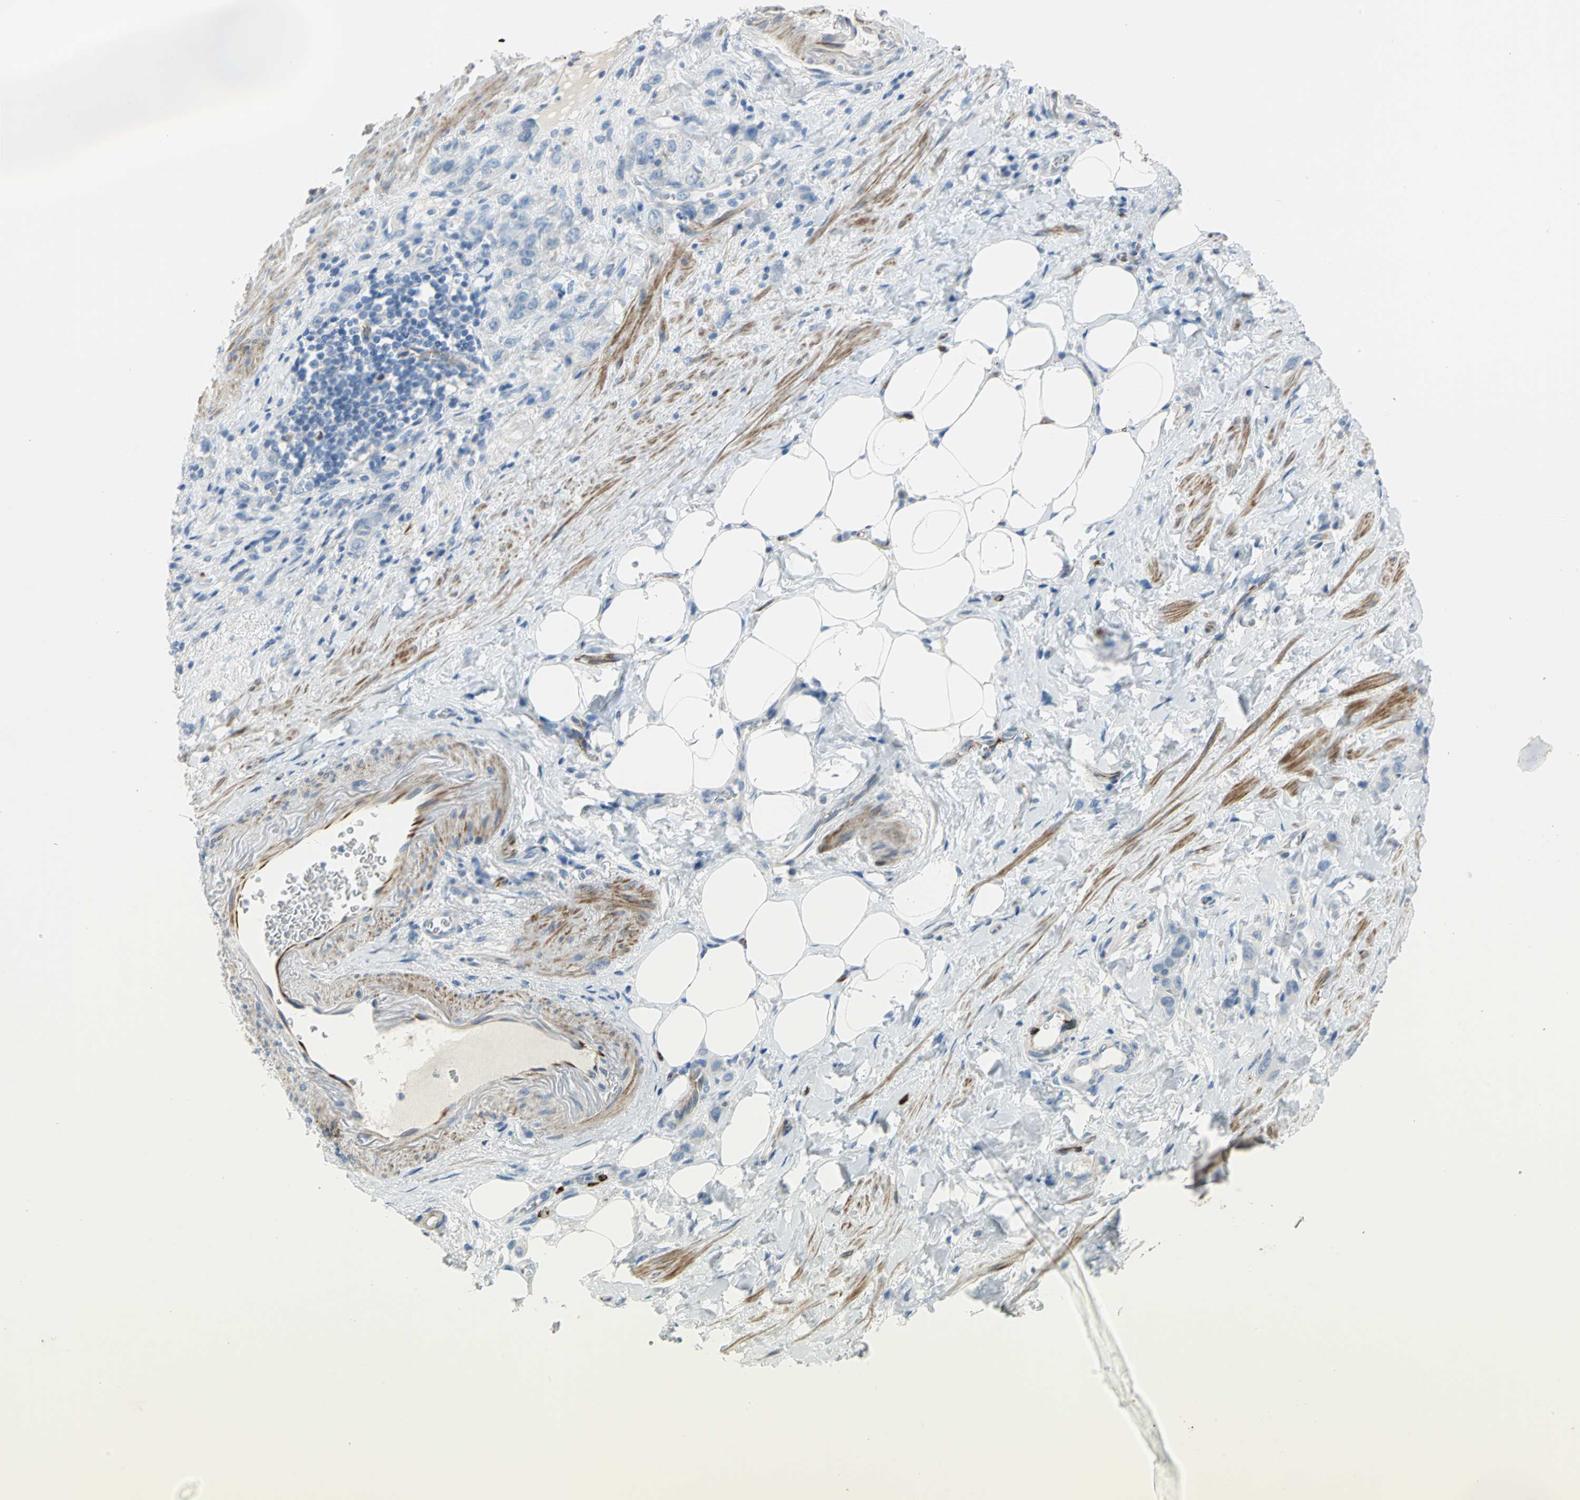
{"staining": {"intensity": "negative", "quantity": "none", "location": "none"}, "tissue": "stomach cancer", "cell_type": "Tumor cells", "image_type": "cancer", "snomed": [{"axis": "morphology", "description": "Adenocarcinoma, NOS"}, {"axis": "topography", "description": "Stomach"}], "caption": "High power microscopy photomicrograph of an IHC histopathology image of stomach cancer (adenocarcinoma), revealing no significant staining in tumor cells.", "gene": "ALOX15", "patient": {"sex": "male", "age": 82}}